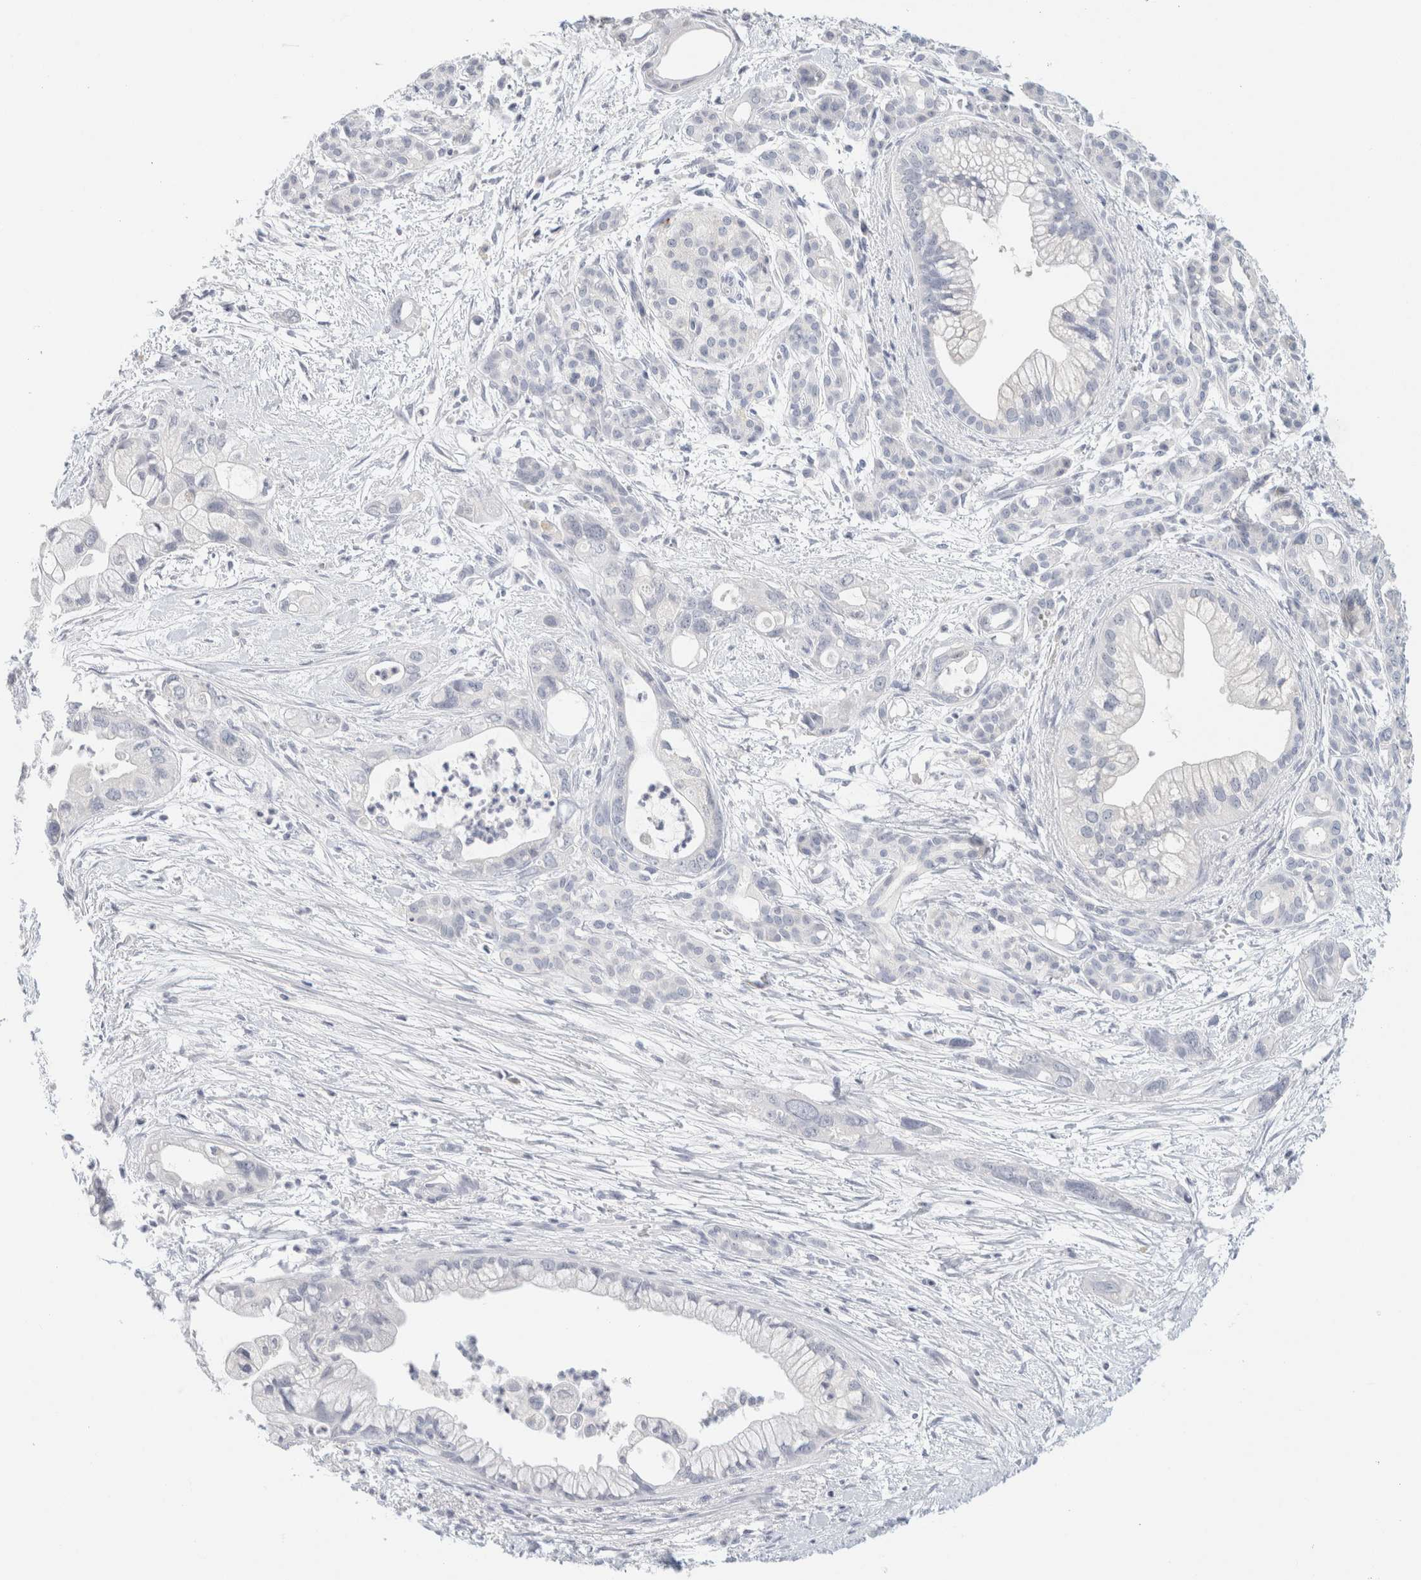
{"staining": {"intensity": "negative", "quantity": "none", "location": "none"}, "tissue": "pancreatic cancer", "cell_type": "Tumor cells", "image_type": "cancer", "snomed": [{"axis": "morphology", "description": "Adenocarcinoma, NOS"}, {"axis": "topography", "description": "Pancreas"}], "caption": "A high-resolution histopathology image shows immunohistochemistry (IHC) staining of pancreatic cancer, which reveals no significant staining in tumor cells.", "gene": "NEFM", "patient": {"sex": "male", "age": 70}}